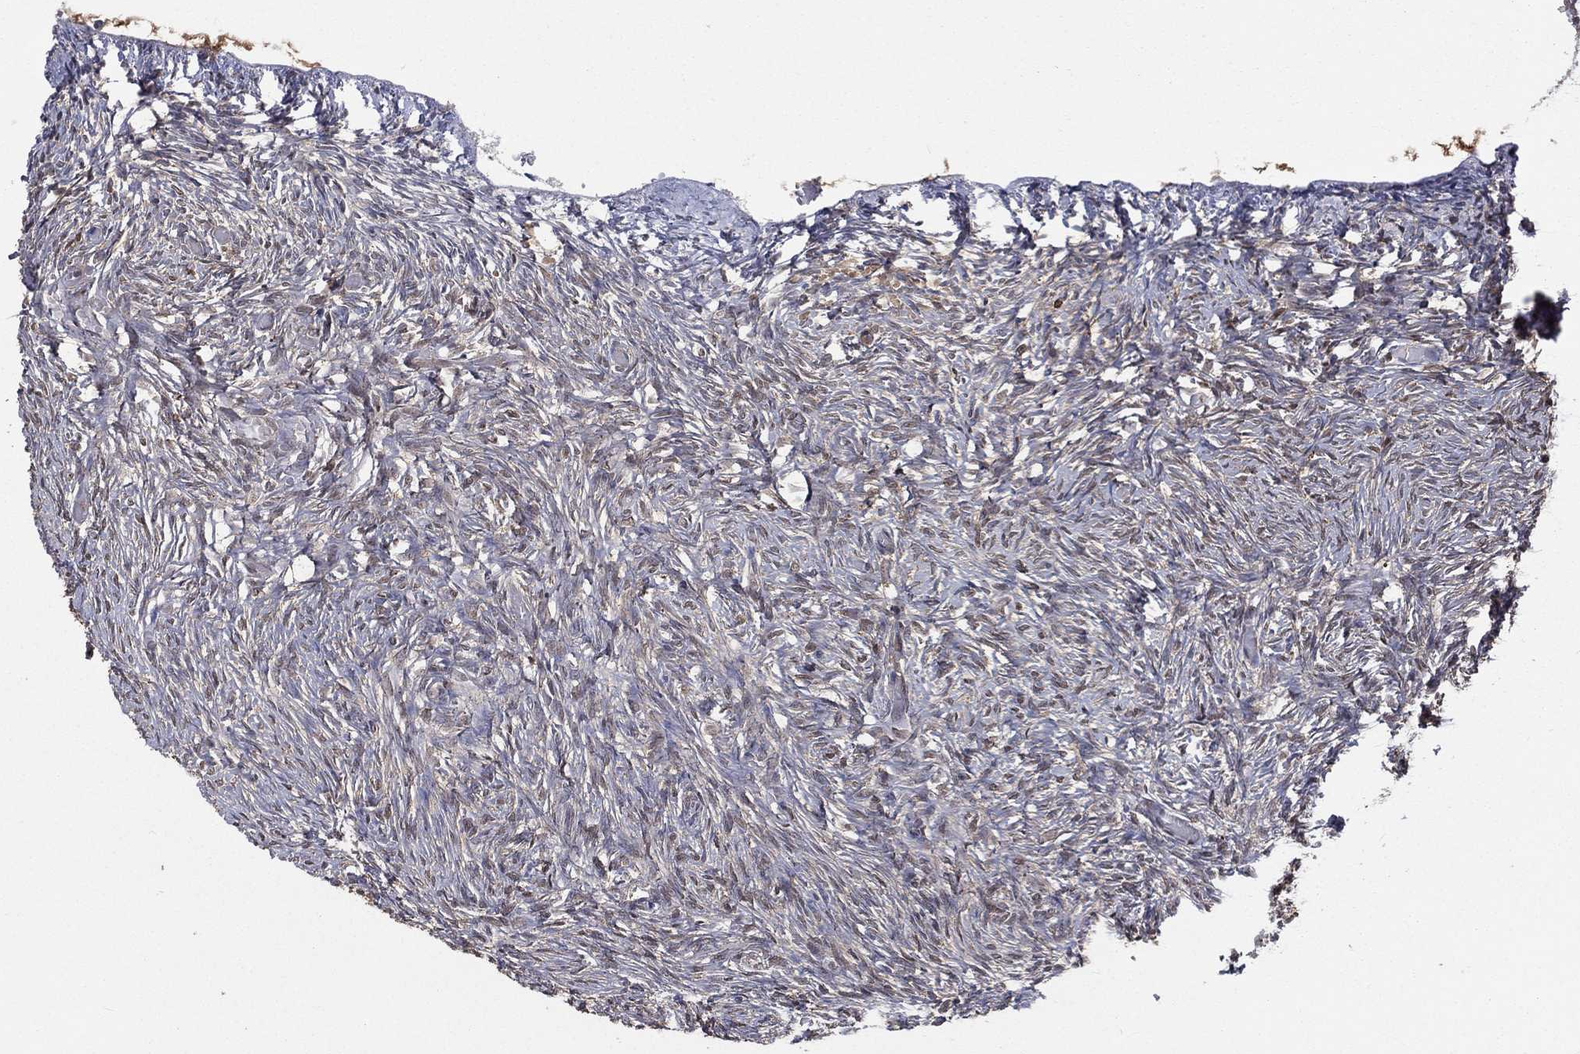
{"staining": {"intensity": "negative", "quantity": "none", "location": "none"}, "tissue": "ovary", "cell_type": "Ovarian stroma cells", "image_type": "normal", "snomed": [{"axis": "morphology", "description": "Normal tissue, NOS"}, {"axis": "topography", "description": "Ovary"}], "caption": "Image shows no protein positivity in ovarian stroma cells of unremarkable ovary.", "gene": "TBC1D2", "patient": {"sex": "female", "age": 39}}